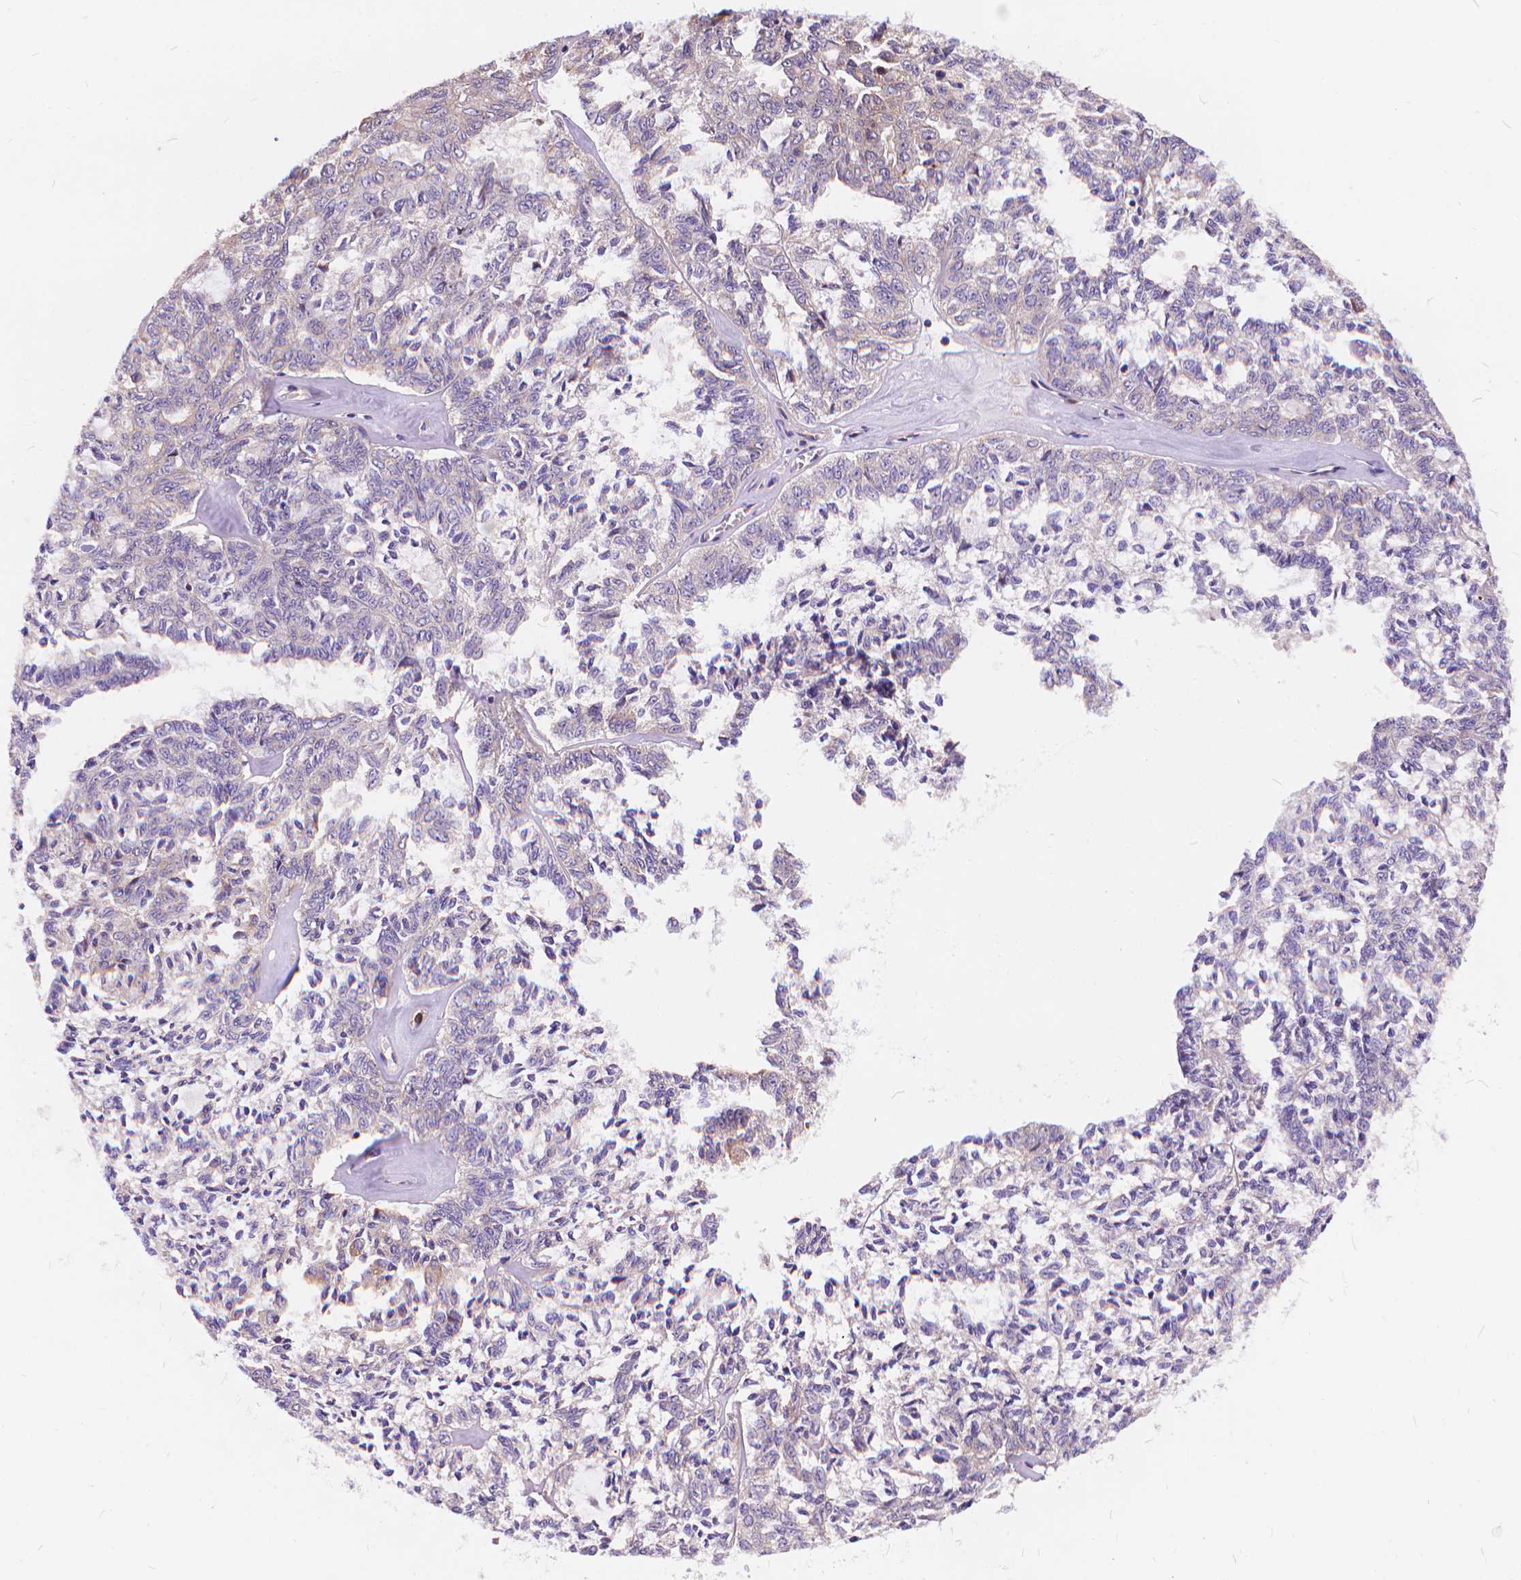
{"staining": {"intensity": "negative", "quantity": "none", "location": "none"}, "tissue": "ovarian cancer", "cell_type": "Tumor cells", "image_type": "cancer", "snomed": [{"axis": "morphology", "description": "Cystadenocarcinoma, serous, NOS"}, {"axis": "topography", "description": "Ovary"}], "caption": "High power microscopy micrograph of an immunohistochemistry histopathology image of ovarian serous cystadenocarcinoma, revealing no significant expression in tumor cells.", "gene": "ARAP1", "patient": {"sex": "female", "age": 71}}